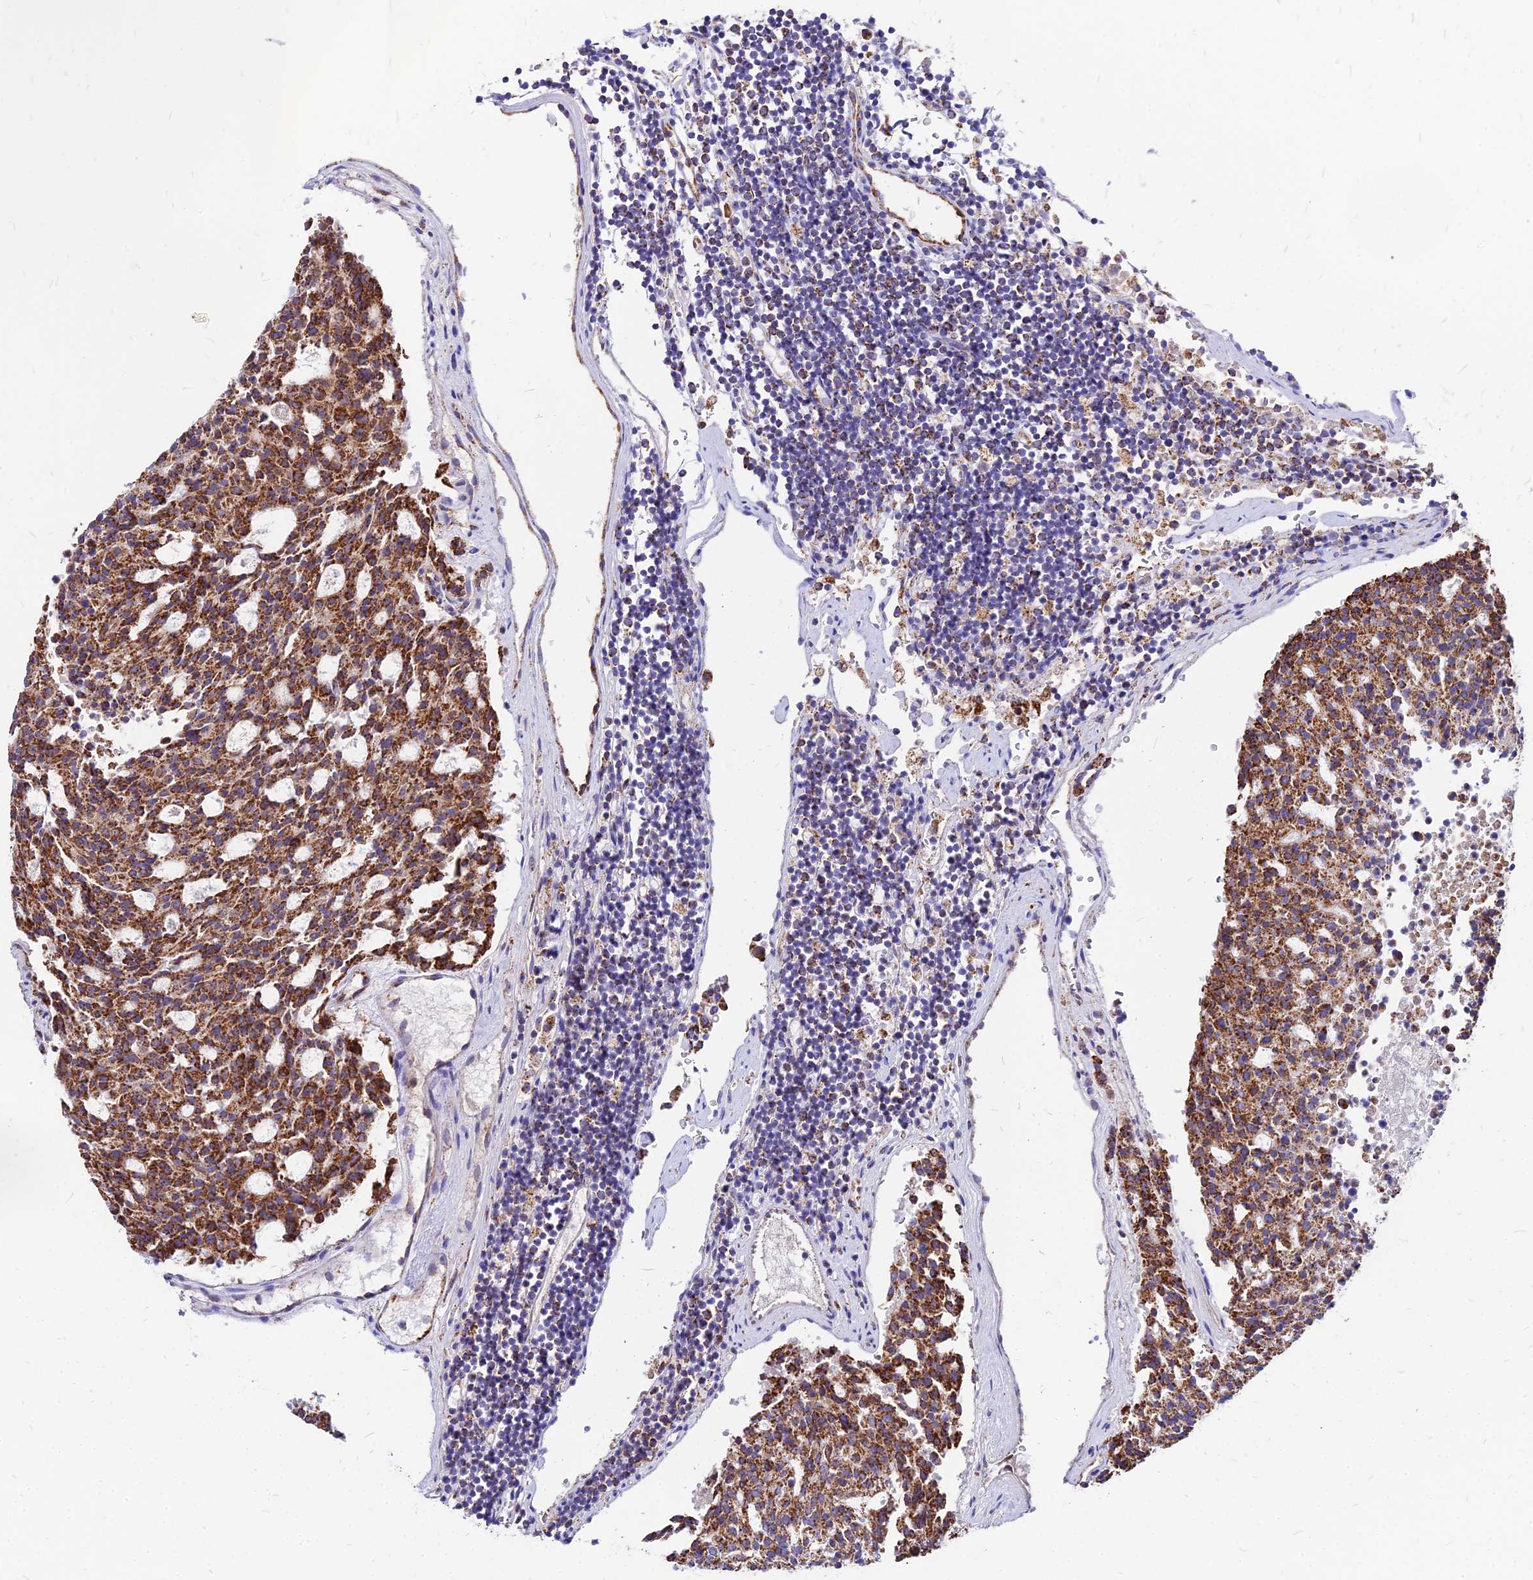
{"staining": {"intensity": "strong", "quantity": ">75%", "location": "cytoplasmic/membranous"}, "tissue": "carcinoid", "cell_type": "Tumor cells", "image_type": "cancer", "snomed": [{"axis": "morphology", "description": "Carcinoid, malignant, NOS"}, {"axis": "topography", "description": "Pancreas"}], "caption": "IHC of human malignant carcinoid shows high levels of strong cytoplasmic/membranous staining in approximately >75% of tumor cells.", "gene": "DLD", "patient": {"sex": "female", "age": 54}}